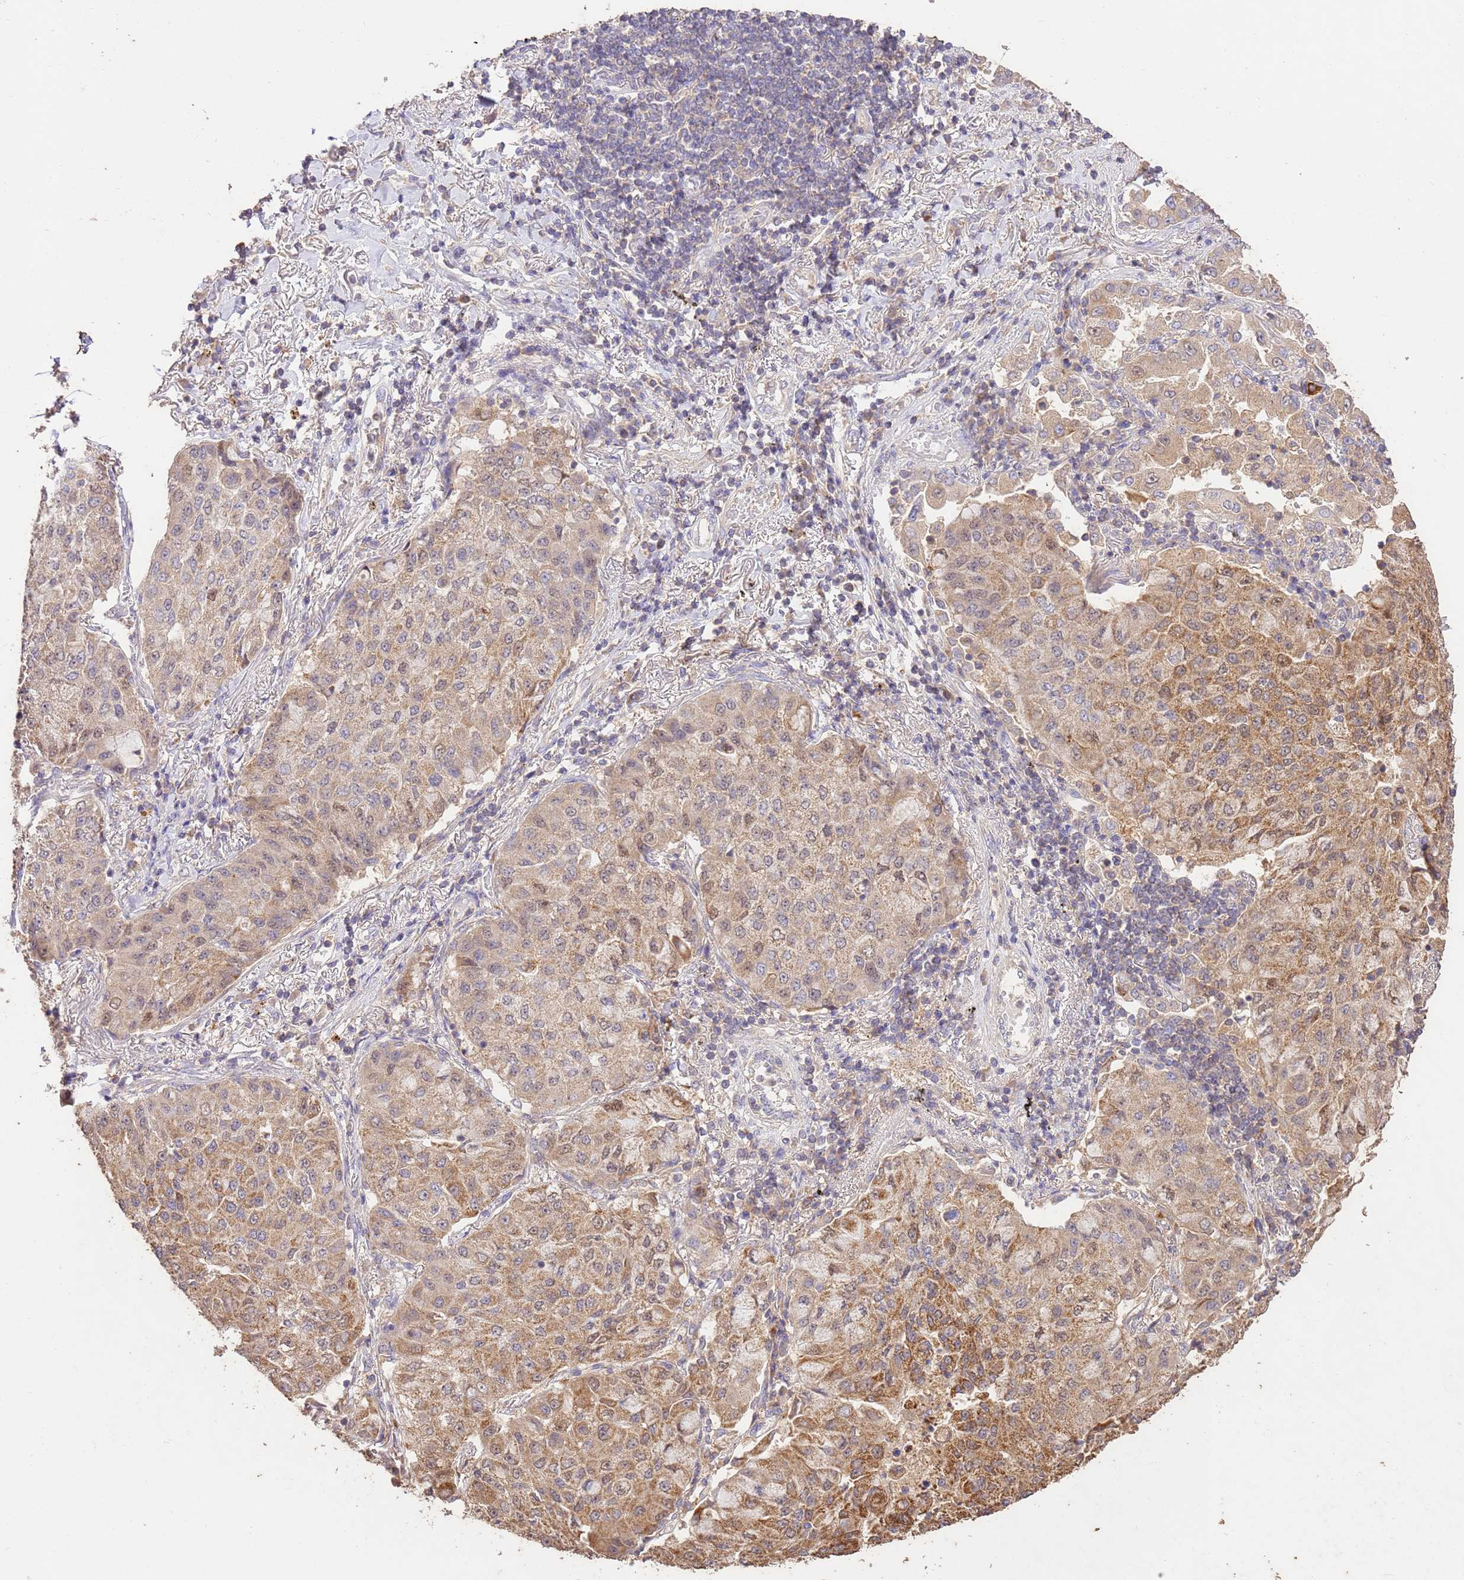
{"staining": {"intensity": "weak", "quantity": ">75%", "location": "cytoplasmic/membranous"}, "tissue": "lung cancer", "cell_type": "Tumor cells", "image_type": "cancer", "snomed": [{"axis": "morphology", "description": "Squamous cell carcinoma, NOS"}, {"axis": "topography", "description": "Lung"}], "caption": "Immunohistochemistry image of neoplastic tissue: lung cancer (squamous cell carcinoma) stained using immunohistochemistry exhibits low levels of weak protein expression localized specifically in the cytoplasmic/membranous of tumor cells, appearing as a cytoplasmic/membranous brown color.", "gene": "LRRC28", "patient": {"sex": "male", "age": 74}}